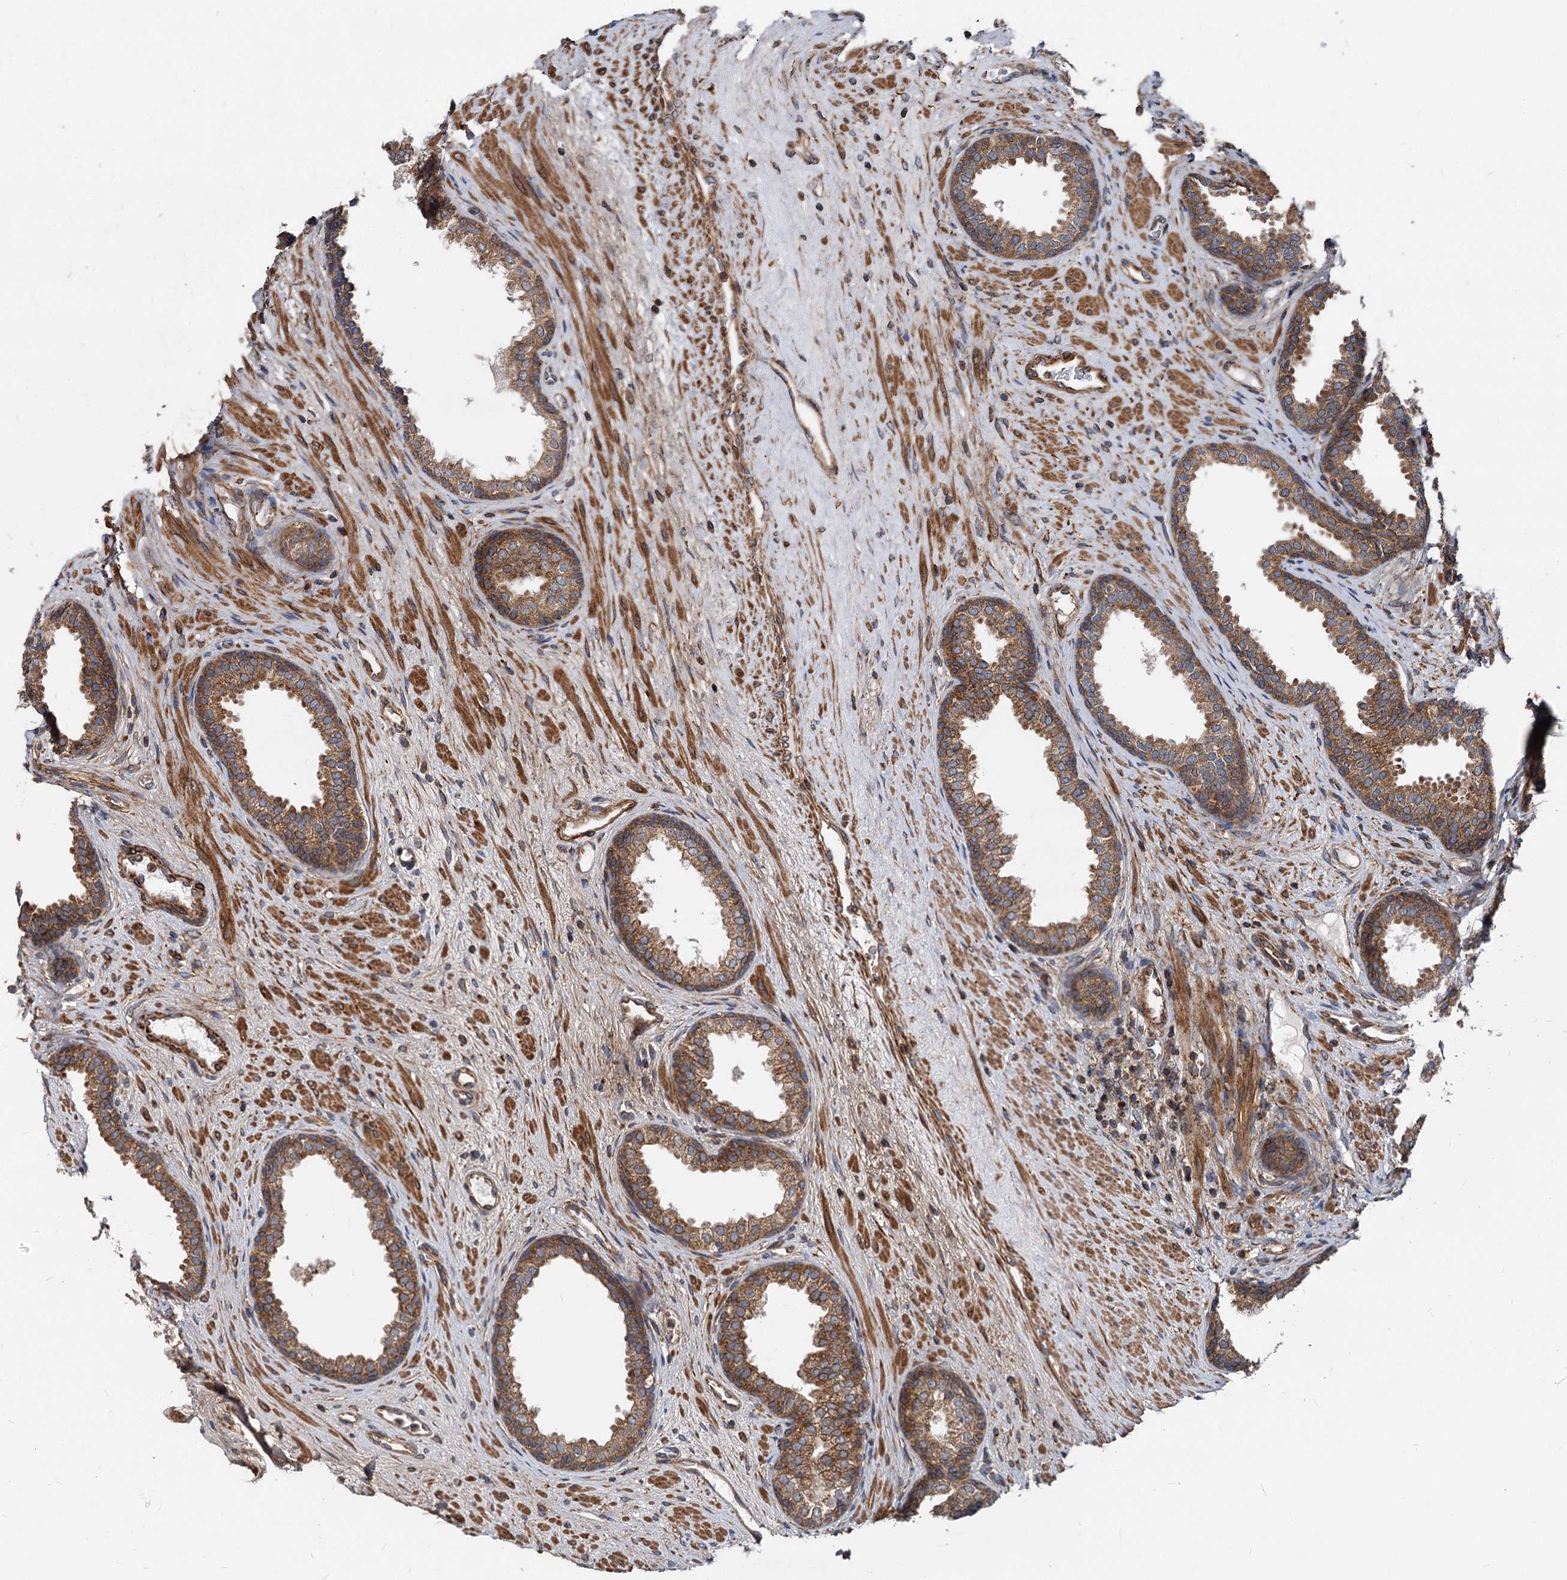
{"staining": {"intensity": "strong", "quantity": ">75%", "location": "cytoplasmic/membranous"}, "tissue": "prostate", "cell_type": "Glandular cells", "image_type": "normal", "snomed": [{"axis": "morphology", "description": "Normal tissue, NOS"}, {"axis": "topography", "description": "Prostate"}], "caption": "An IHC image of benign tissue is shown. Protein staining in brown labels strong cytoplasmic/membranous positivity in prostate within glandular cells. (IHC, brightfield microscopy, high magnification).", "gene": "STIM1", "patient": {"sex": "male", "age": 76}}